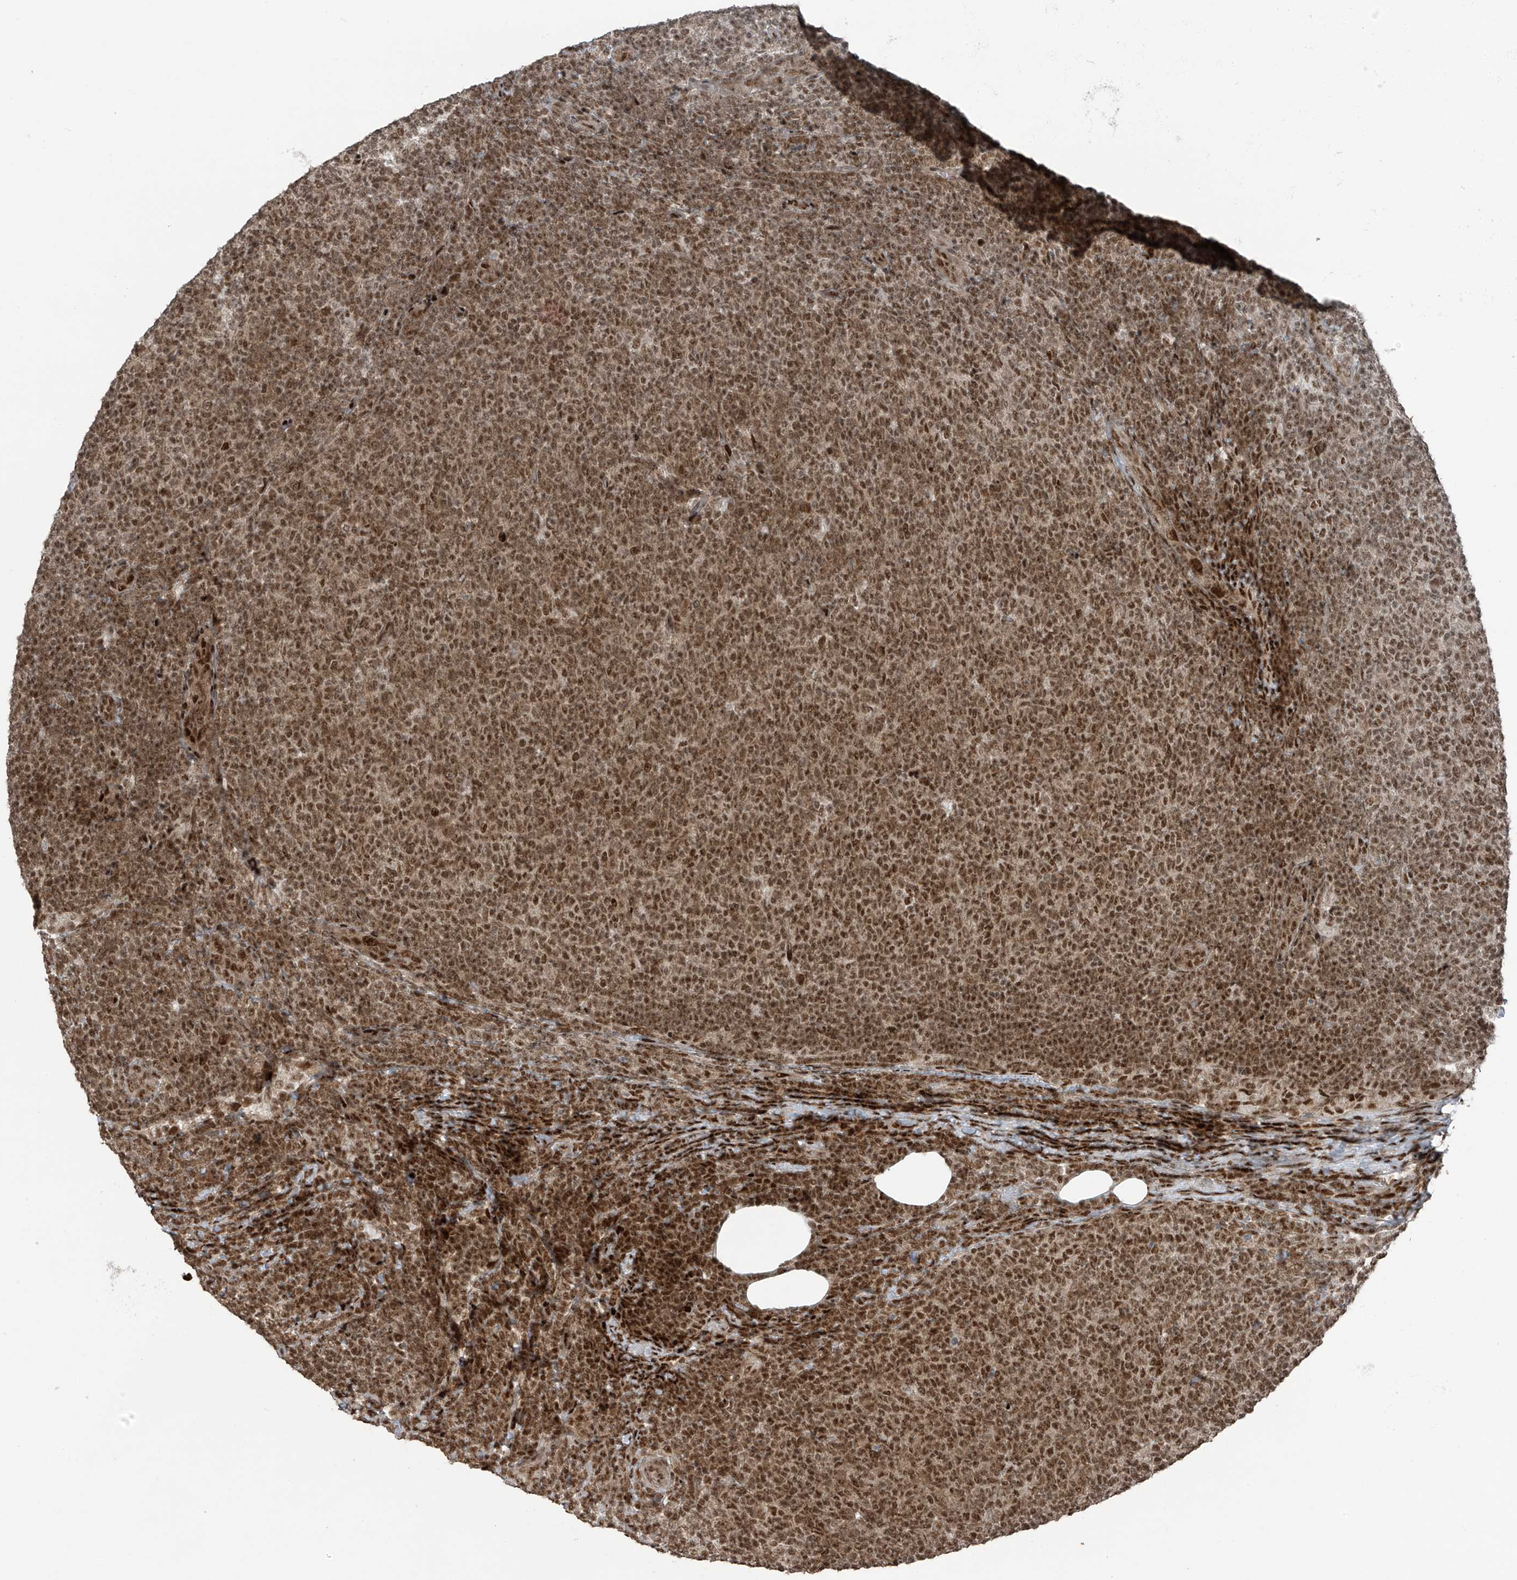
{"staining": {"intensity": "moderate", "quantity": ">75%", "location": "nuclear"}, "tissue": "lymphoma", "cell_type": "Tumor cells", "image_type": "cancer", "snomed": [{"axis": "morphology", "description": "Malignant lymphoma, non-Hodgkin's type, Low grade"}, {"axis": "topography", "description": "Lymph node"}], "caption": "About >75% of tumor cells in low-grade malignant lymphoma, non-Hodgkin's type reveal moderate nuclear protein staining as visualized by brown immunohistochemical staining.", "gene": "PCNP", "patient": {"sex": "male", "age": 66}}